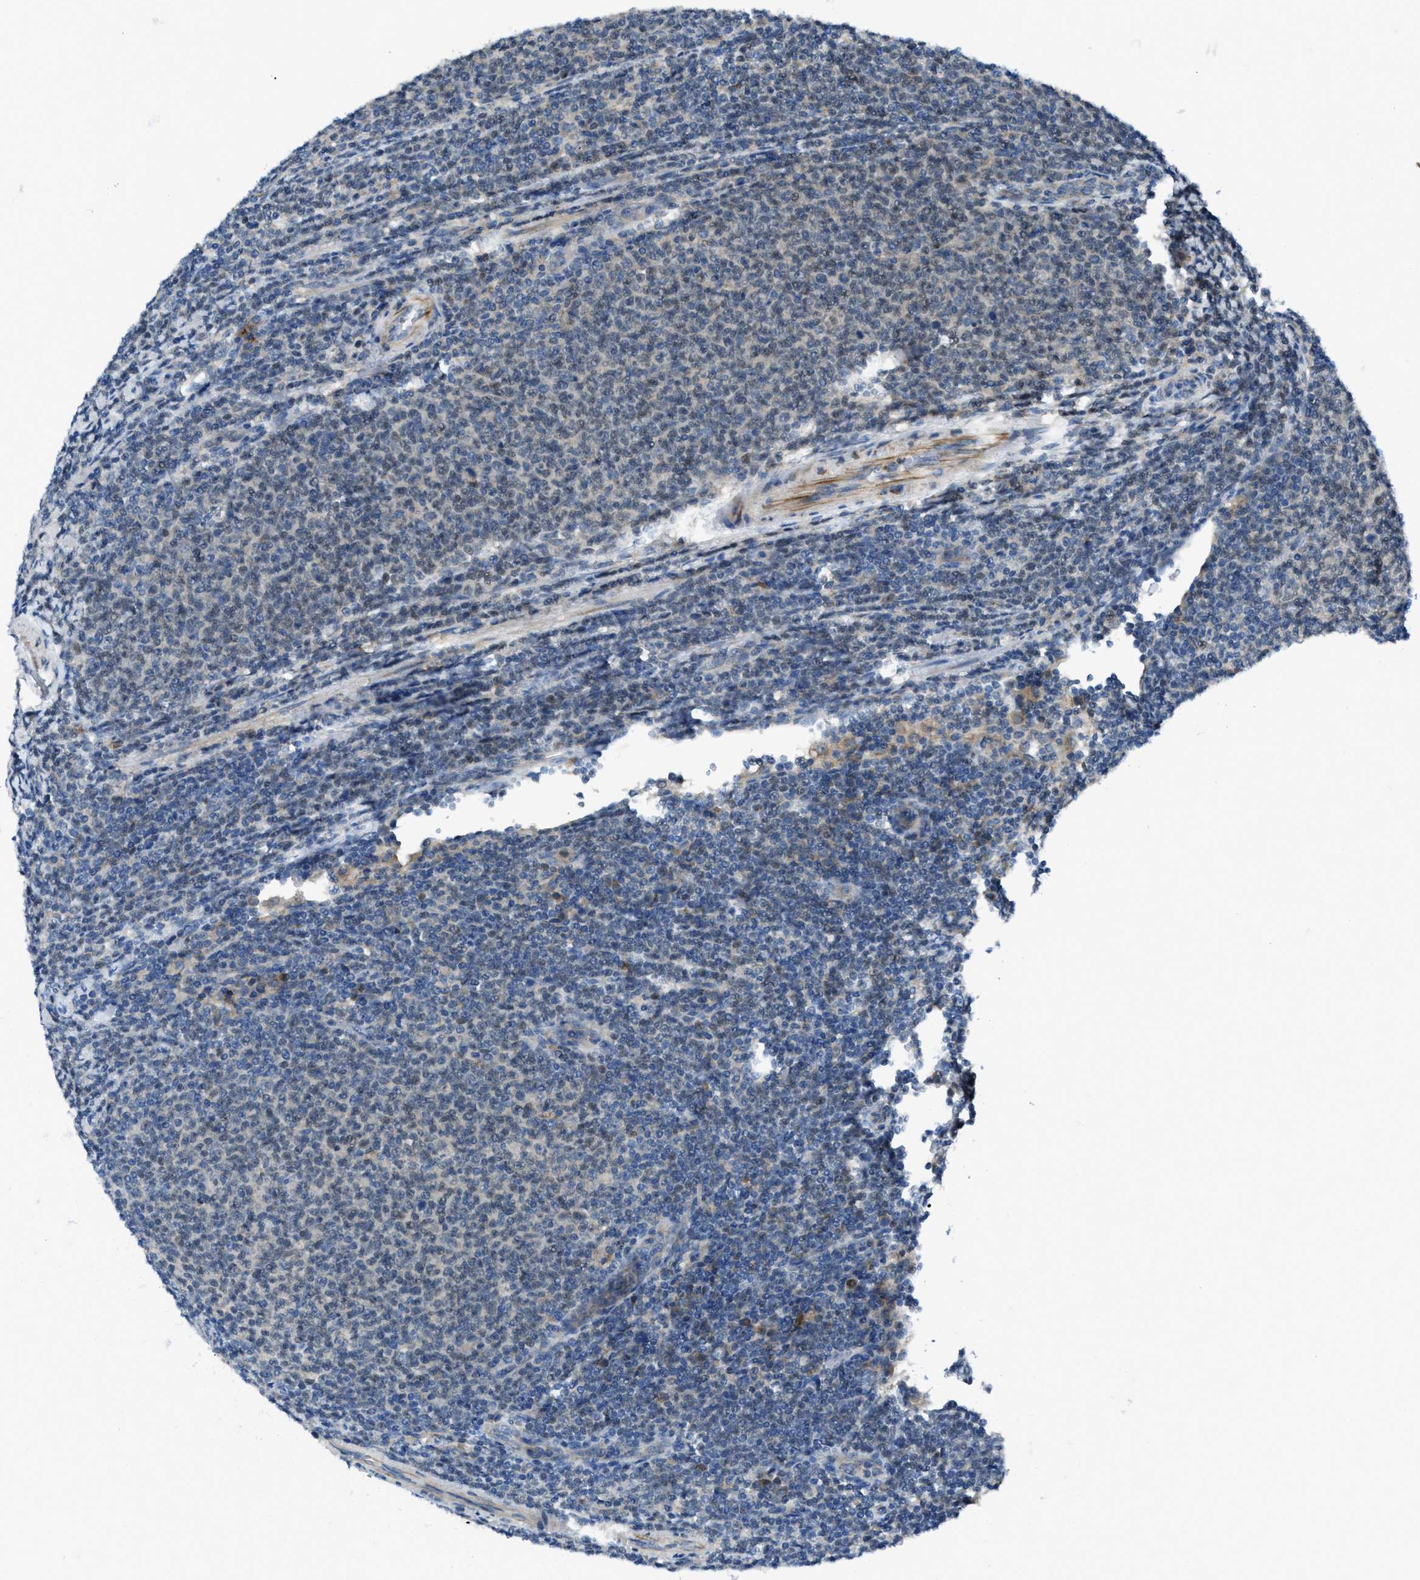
{"staining": {"intensity": "weak", "quantity": "<25%", "location": "nuclear"}, "tissue": "lymphoma", "cell_type": "Tumor cells", "image_type": "cancer", "snomed": [{"axis": "morphology", "description": "Malignant lymphoma, non-Hodgkin's type, Low grade"}, {"axis": "topography", "description": "Lymph node"}], "caption": "An image of malignant lymphoma, non-Hodgkin's type (low-grade) stained for a protein demonstrates no brown staining in tumor cells. (DAB immunohistochemistry (IHC) with hematoxylin counter stain).", "gene": "MAP3K20", "patient": {"sex": "male", "age": 66}}